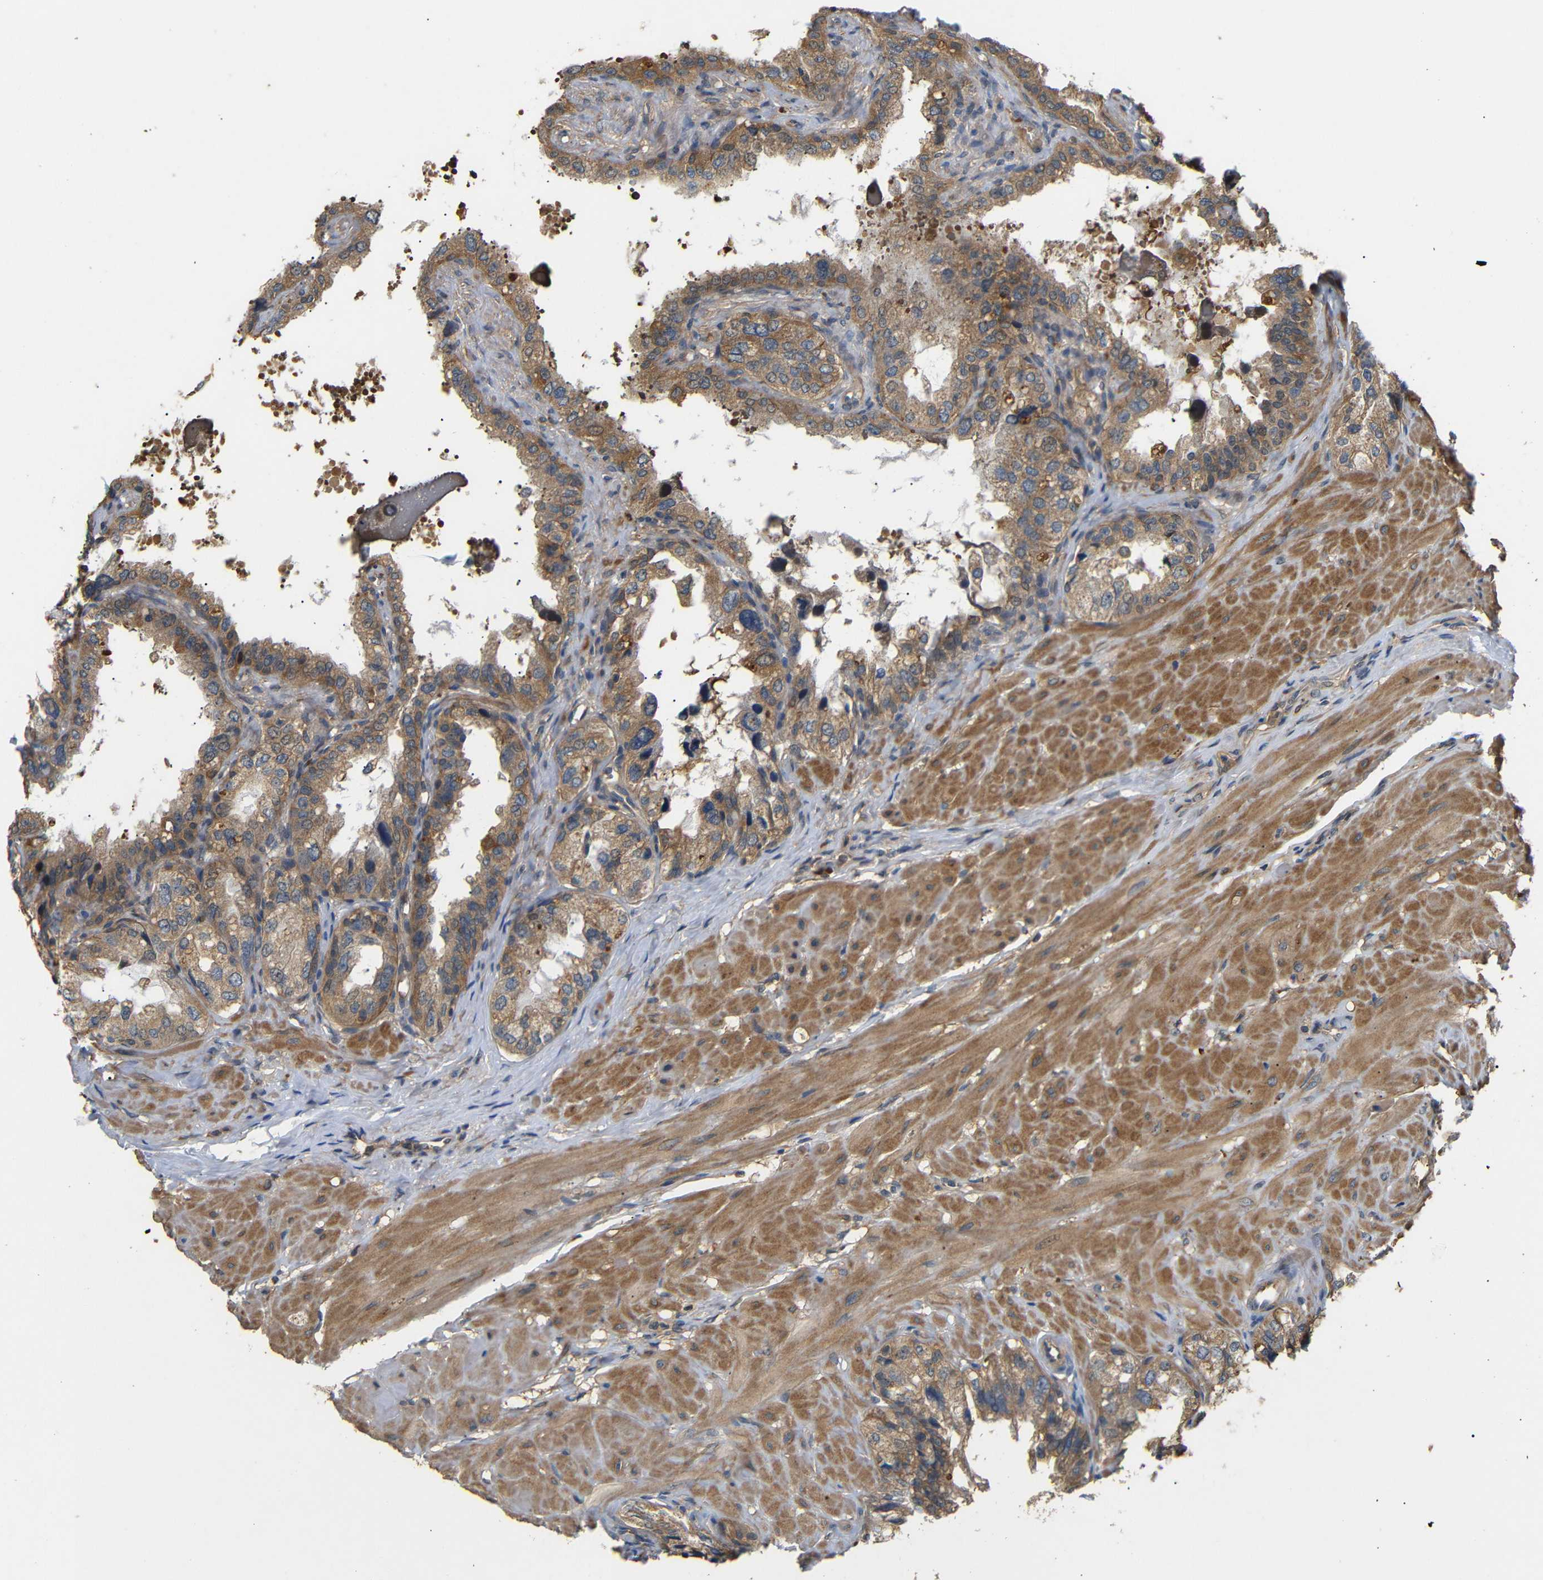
{"staining": {"intensity": "moderate", "quantity": ">75%", "location": "cytoplasmic/membranous"}, "tissue": "seminal vesicle", "cell_type": "Glandular cells", "image_type": "normal", "snomed": [{"axis": "morphology", "description": "Normal tissue, NOS"}, {"axis": "topography", "description": "Seminal veicle"}], "caption": "Normal seminal vesicle displays moderate cytoplasmic/membranous expression in about >75% of glandular cells.", "gene": "DDR1", "patient": {"sex": "male", "age": 68}}